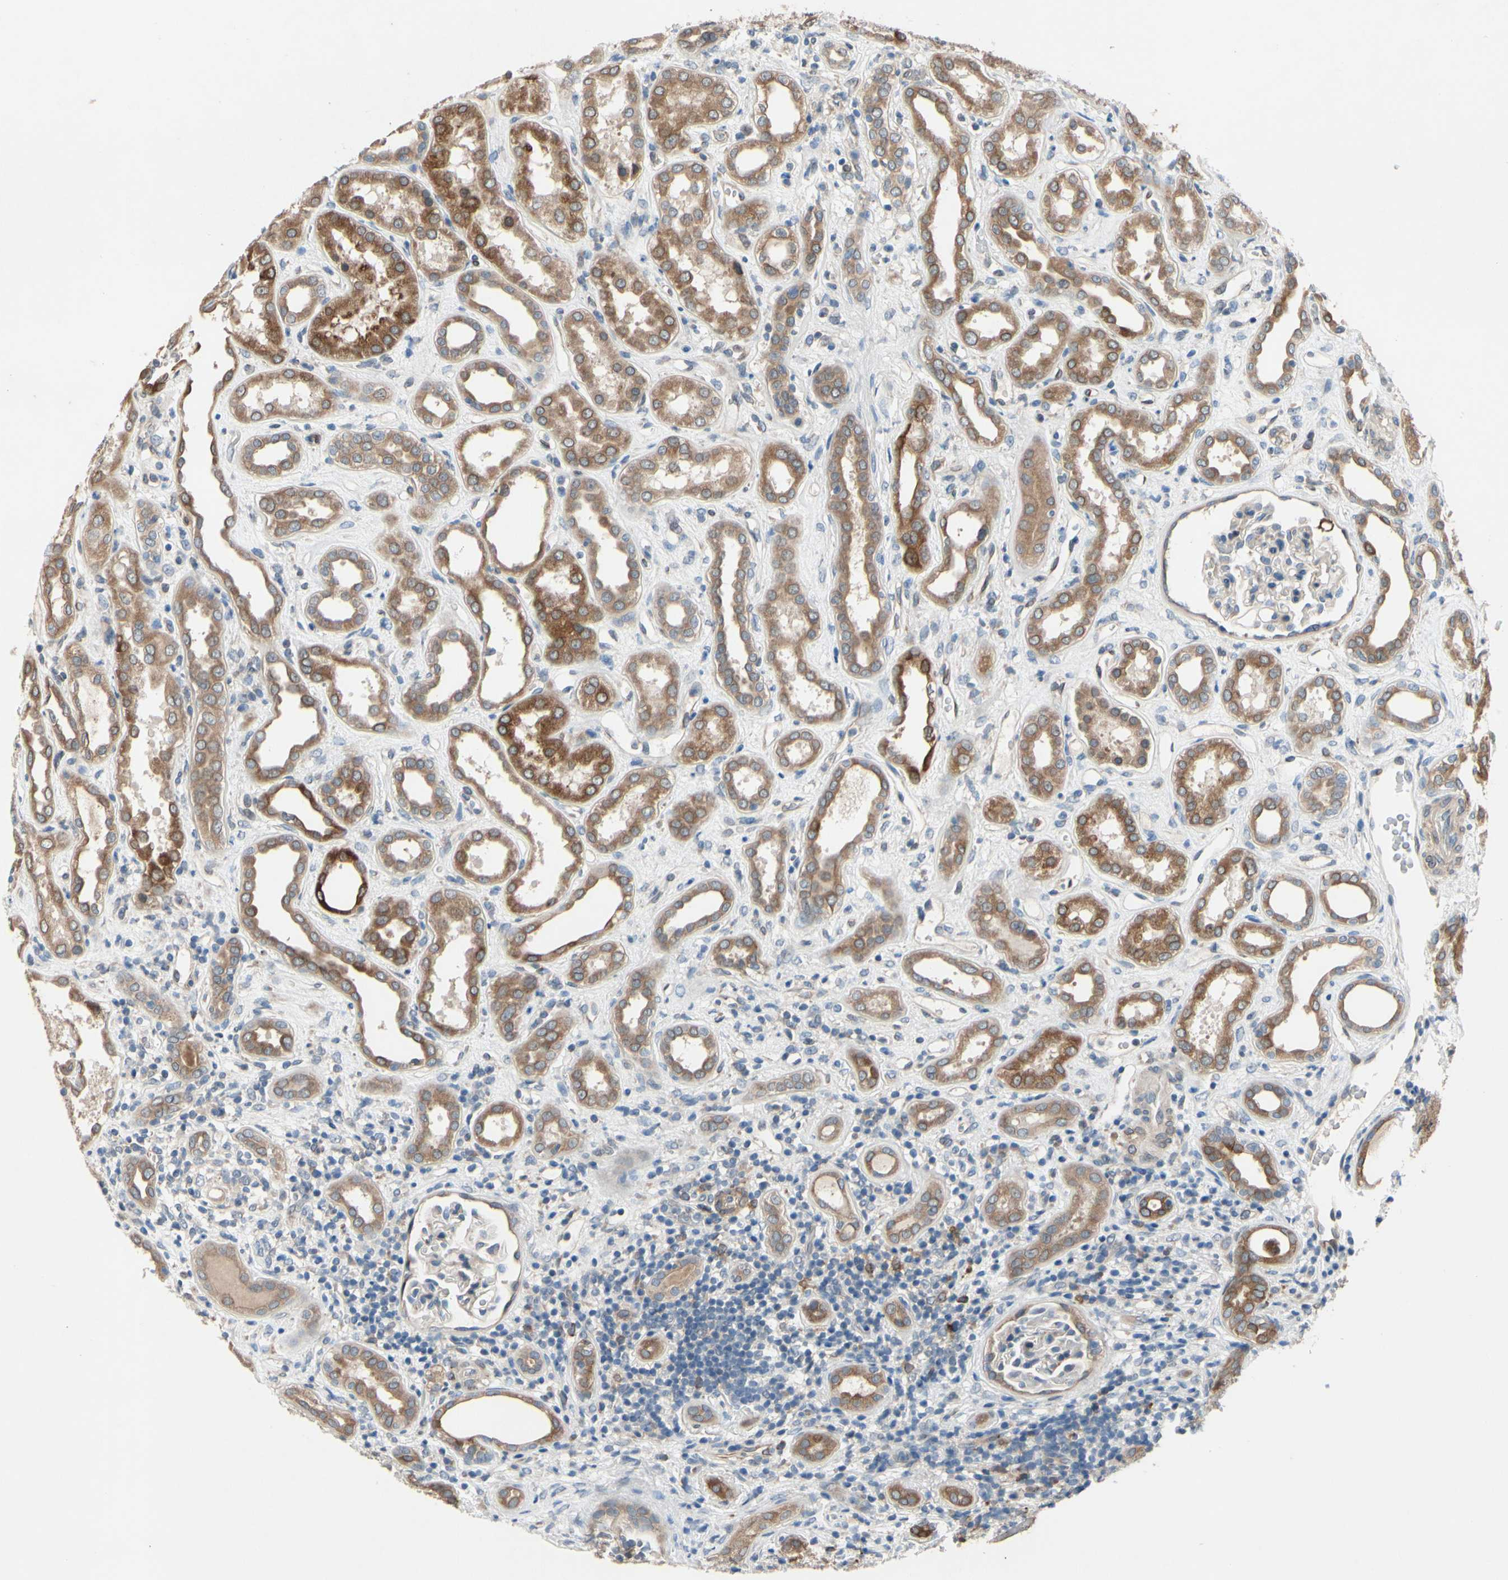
{"staining": {"intensity": "weak", "quantity": "<25%", "location": "cytoplasmic/membranous"}, "tissue": "kidney", "cell_type": "Cells in glomeruli", "image_type": "normal", "snomed": [{"axis": "morphology", "description": "Normal tissue, NOS"}, {"axis": "topography", "description": "Kidney"}], "caption": "IHC of unremarkable kidney reveals no expression in cells in glomeruli.", "gene": "PRXL2A", "patient": {"sex": "male", "age": 59}}